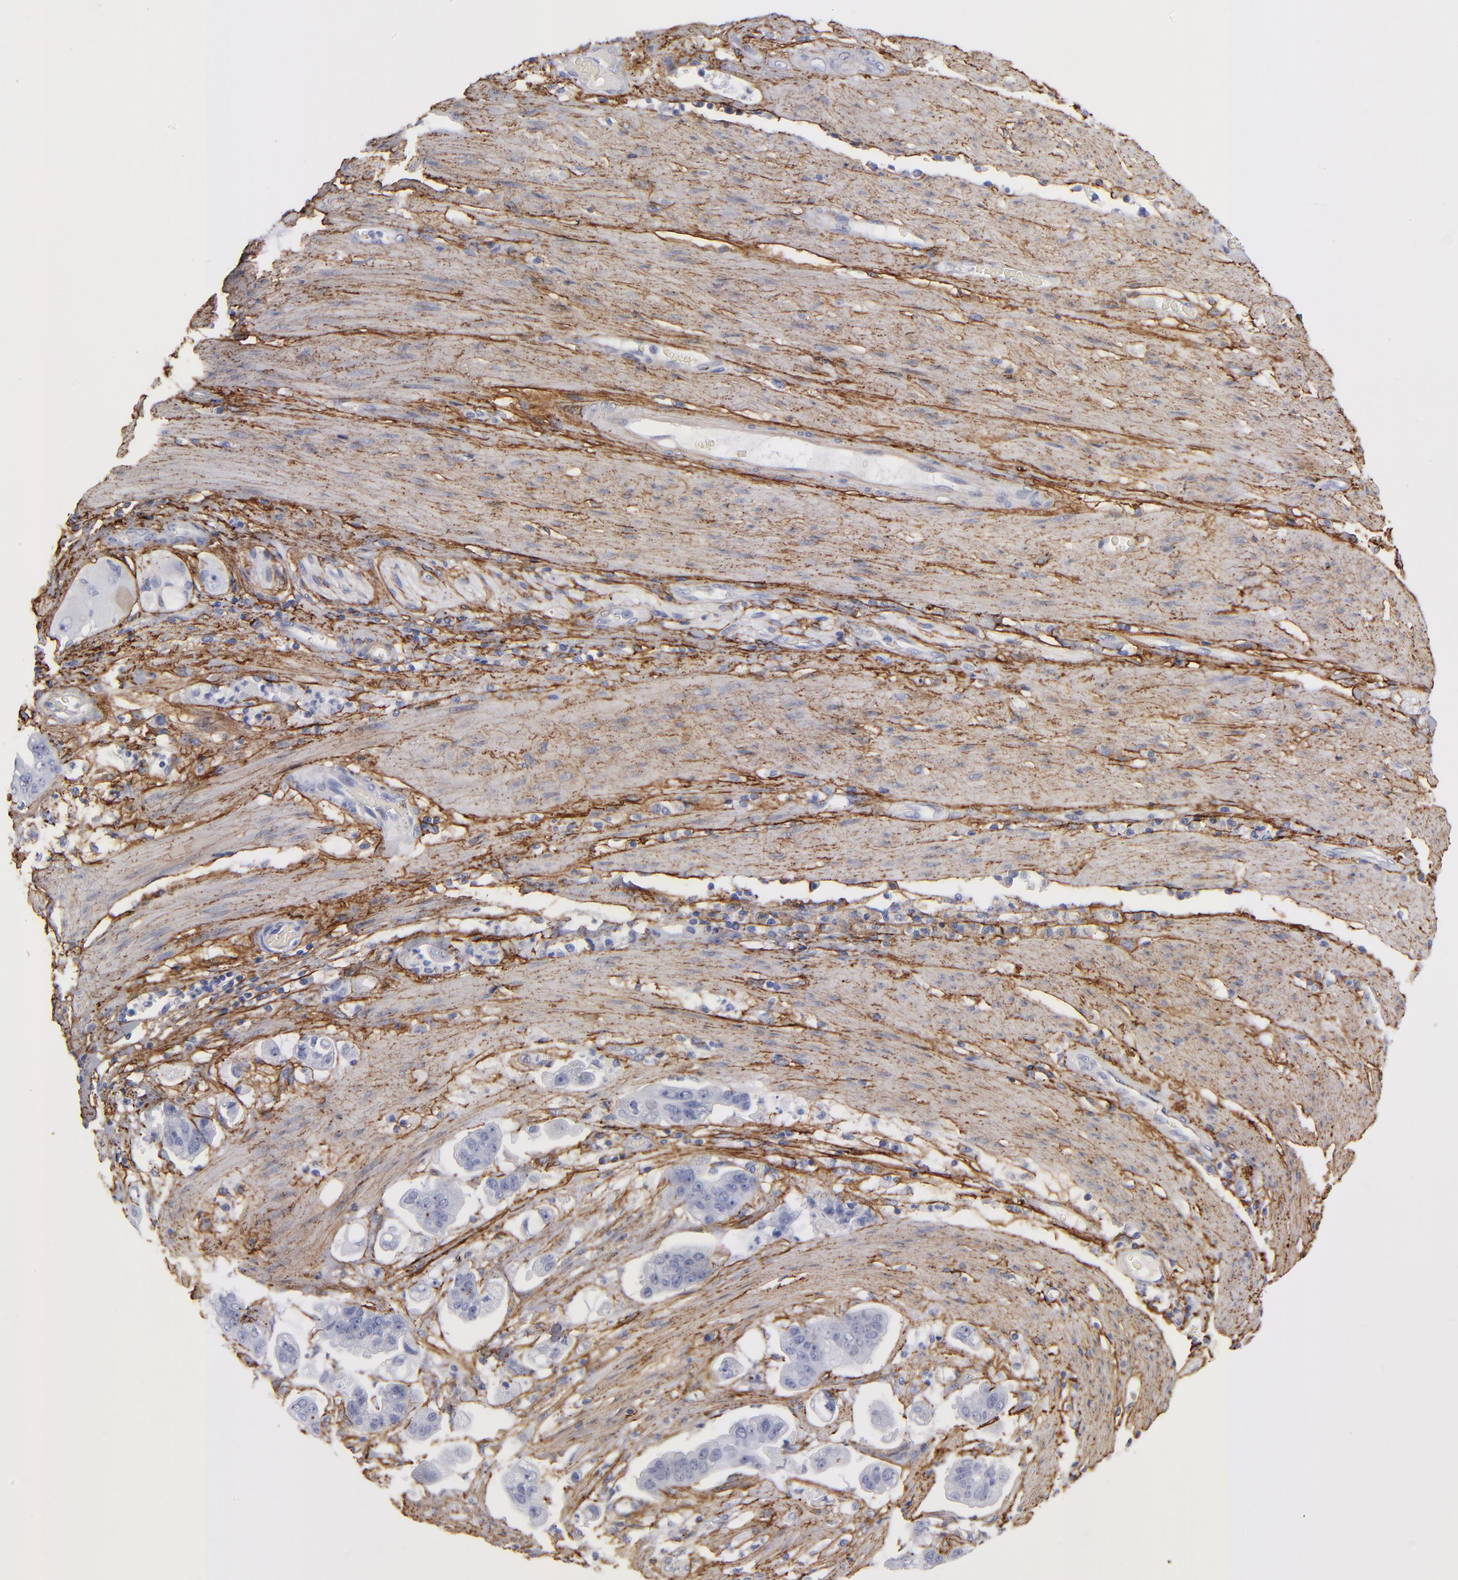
{"staining": {"intensity": "negative", "quantity": "none", "location": "none"}, "tissue": "stomach cancer", "cell_type": "Tumor cells", "image_type": "cancer", "snomed": [{"axis": "morphology", "description": "Adenocarcinoma, NOS"}, {"axis": "topography", "description": "Stomach"}], "caption": "Immunohistochemistry (IHC) photomicrograph of neoplastic tissue: adenocarcinoma (stomach) stained with DAB (3,3'-diaminobenzidine) displays no significant protein positivity in tumor cells.", "gene": "EMILIN1", "patient": {"sex": "male", "age": 62}}